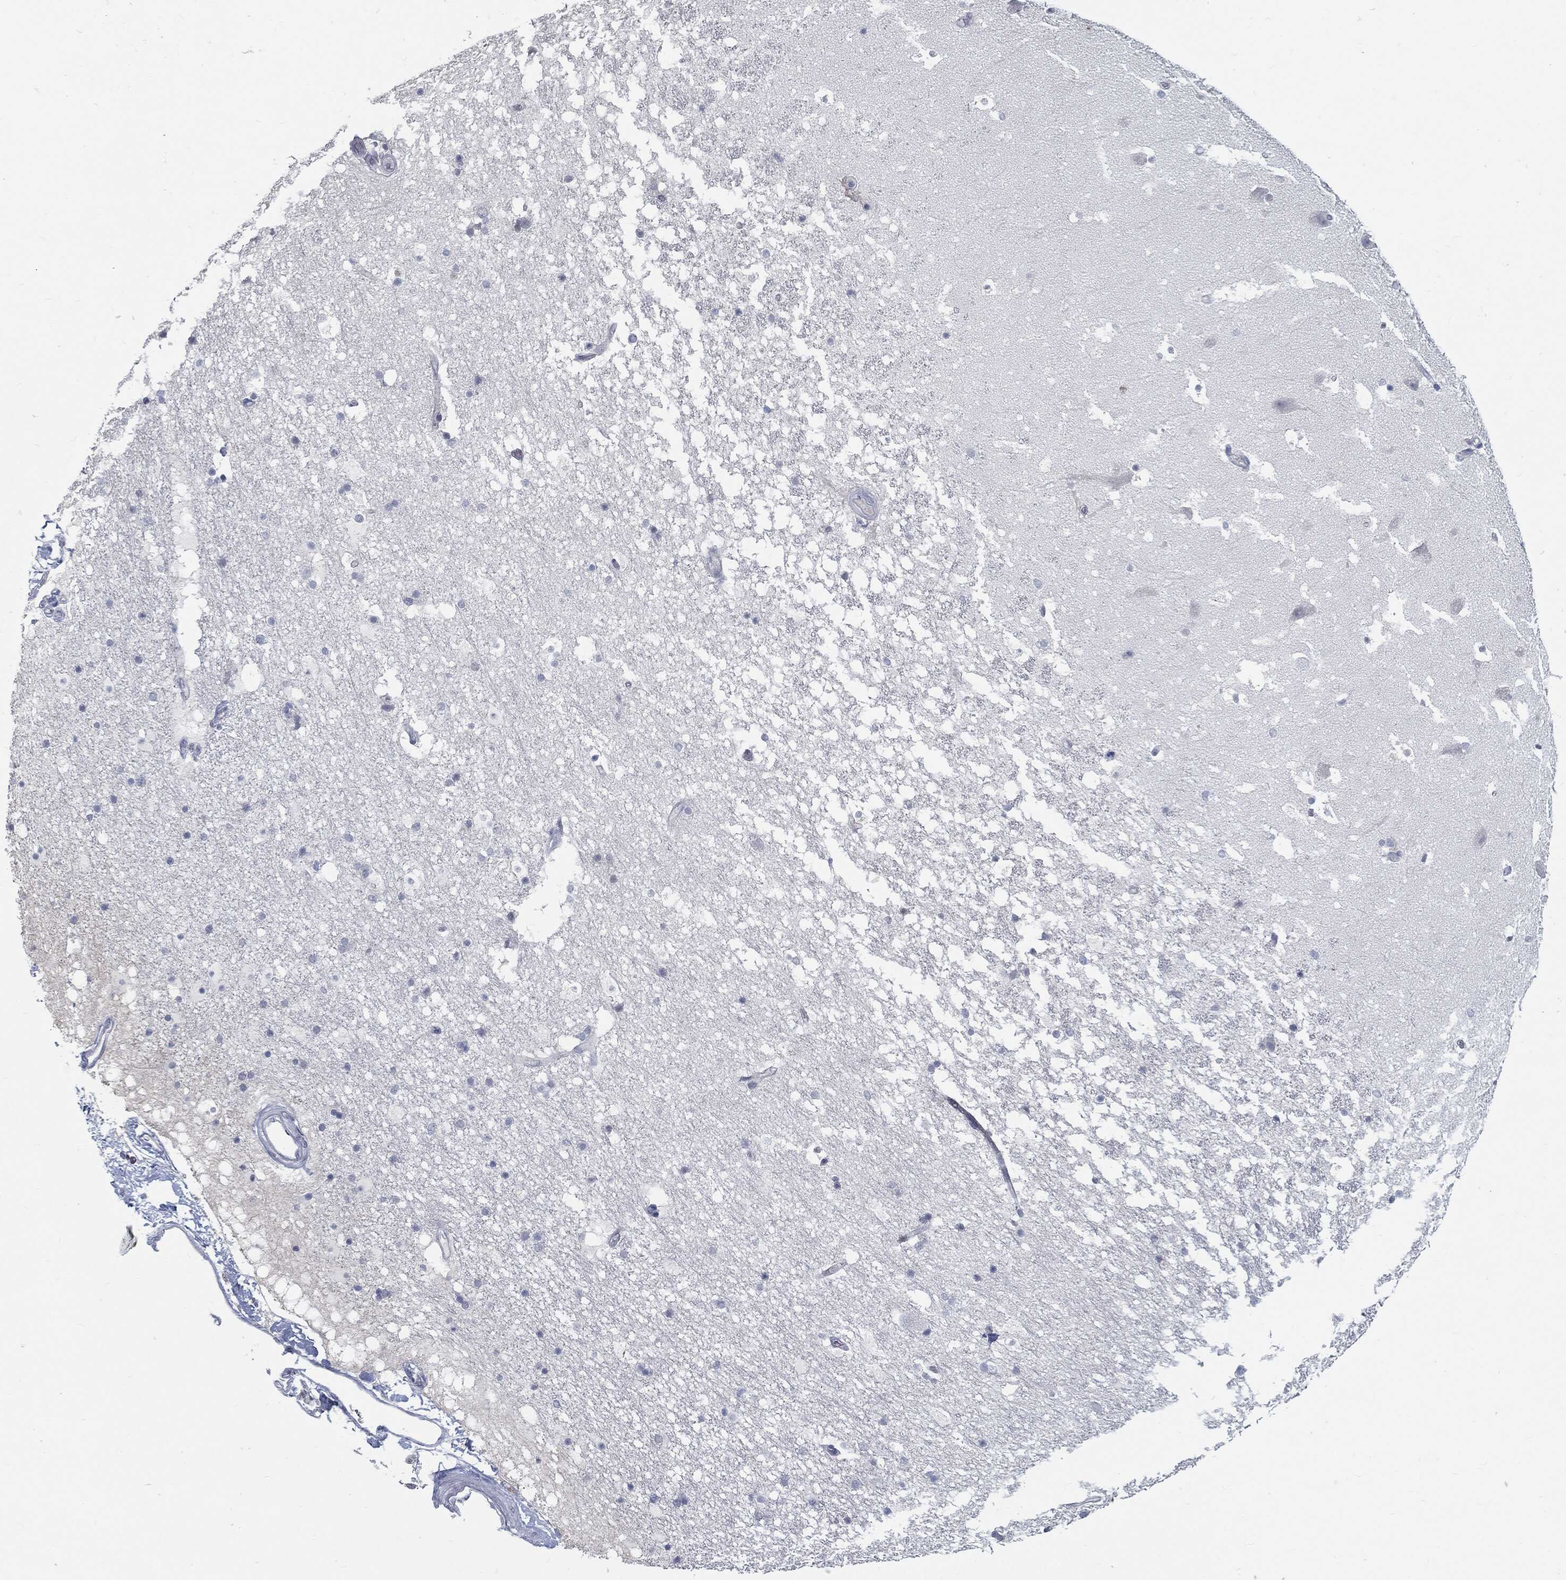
{"staining": {"intensity": "negative", "quantity": "none", "location": "none"}, "tissue": "hippocampus", "cell_type": "Glial cells", "image_type": "normal", "snomed": [{"axis": "morphology", "description": "Normal tissue, NOS"}, {"axis": "topography", "description": "Hippocampus"}], "caption": "IHC photomicrograph of normal hippocampus: human hippocampus stained with DAB displays no significant protein expression in glial cells.", "gene": "PROM1", "patient": {"sex": "male", "age": 51}}